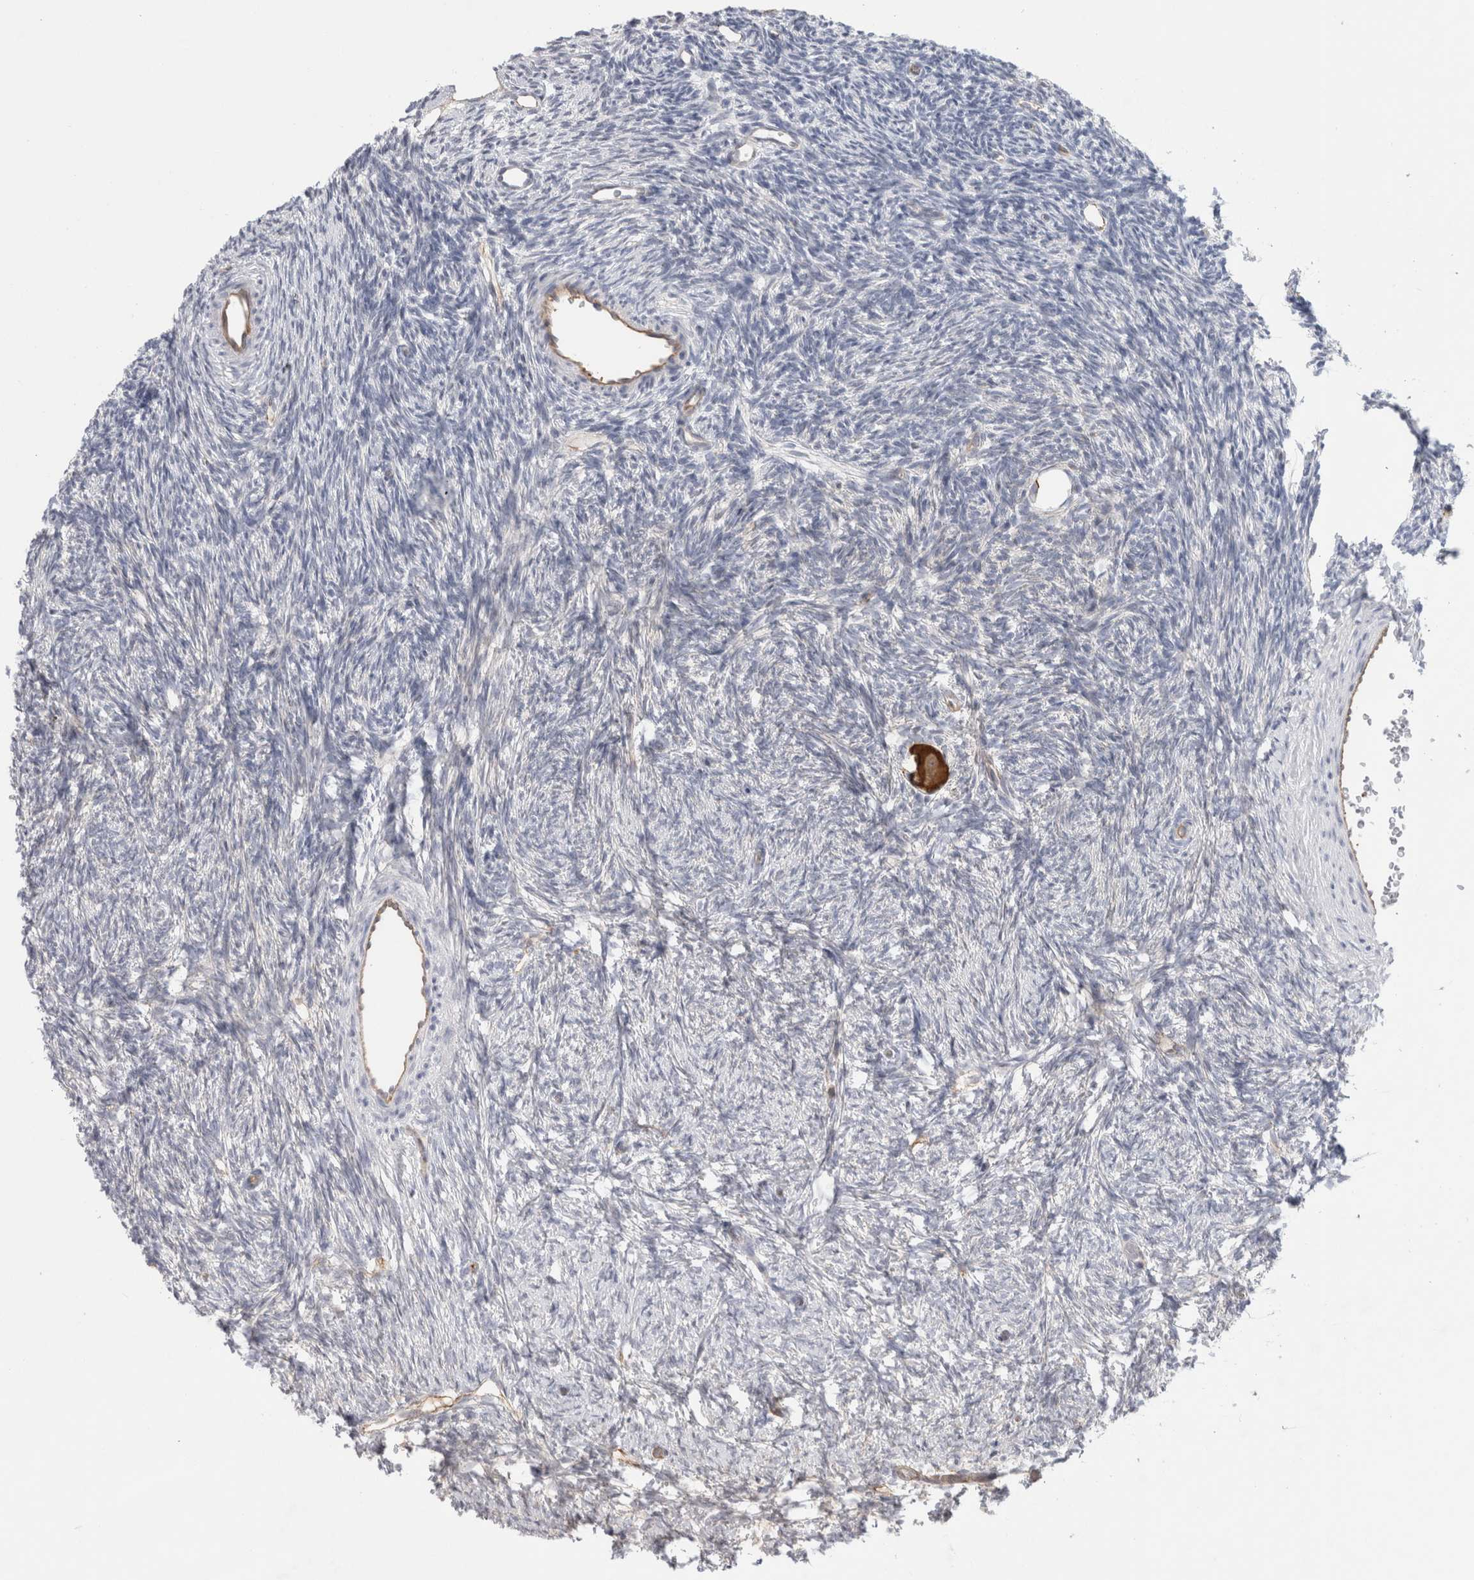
{"staining": {"intensity": "strong", "quantity": ">75%", "location": "cytoplasmic/membranous"}, "tissue": "ovary", "cell_type": "Follicle cells", "image_type": "normal", "snomed": [{"axis": "morphology", "description": "Normal tissue, NOS"}, {"axis": "topography", "description": "Ovary"}], "caption": "Ovary stained for a protein (brown) displays strong cytoplasmic/membranous positive positivity in about >75% of follicle cells.", "gene": "ANKMY1", "patient": {"sex": "female", "age": 34}}